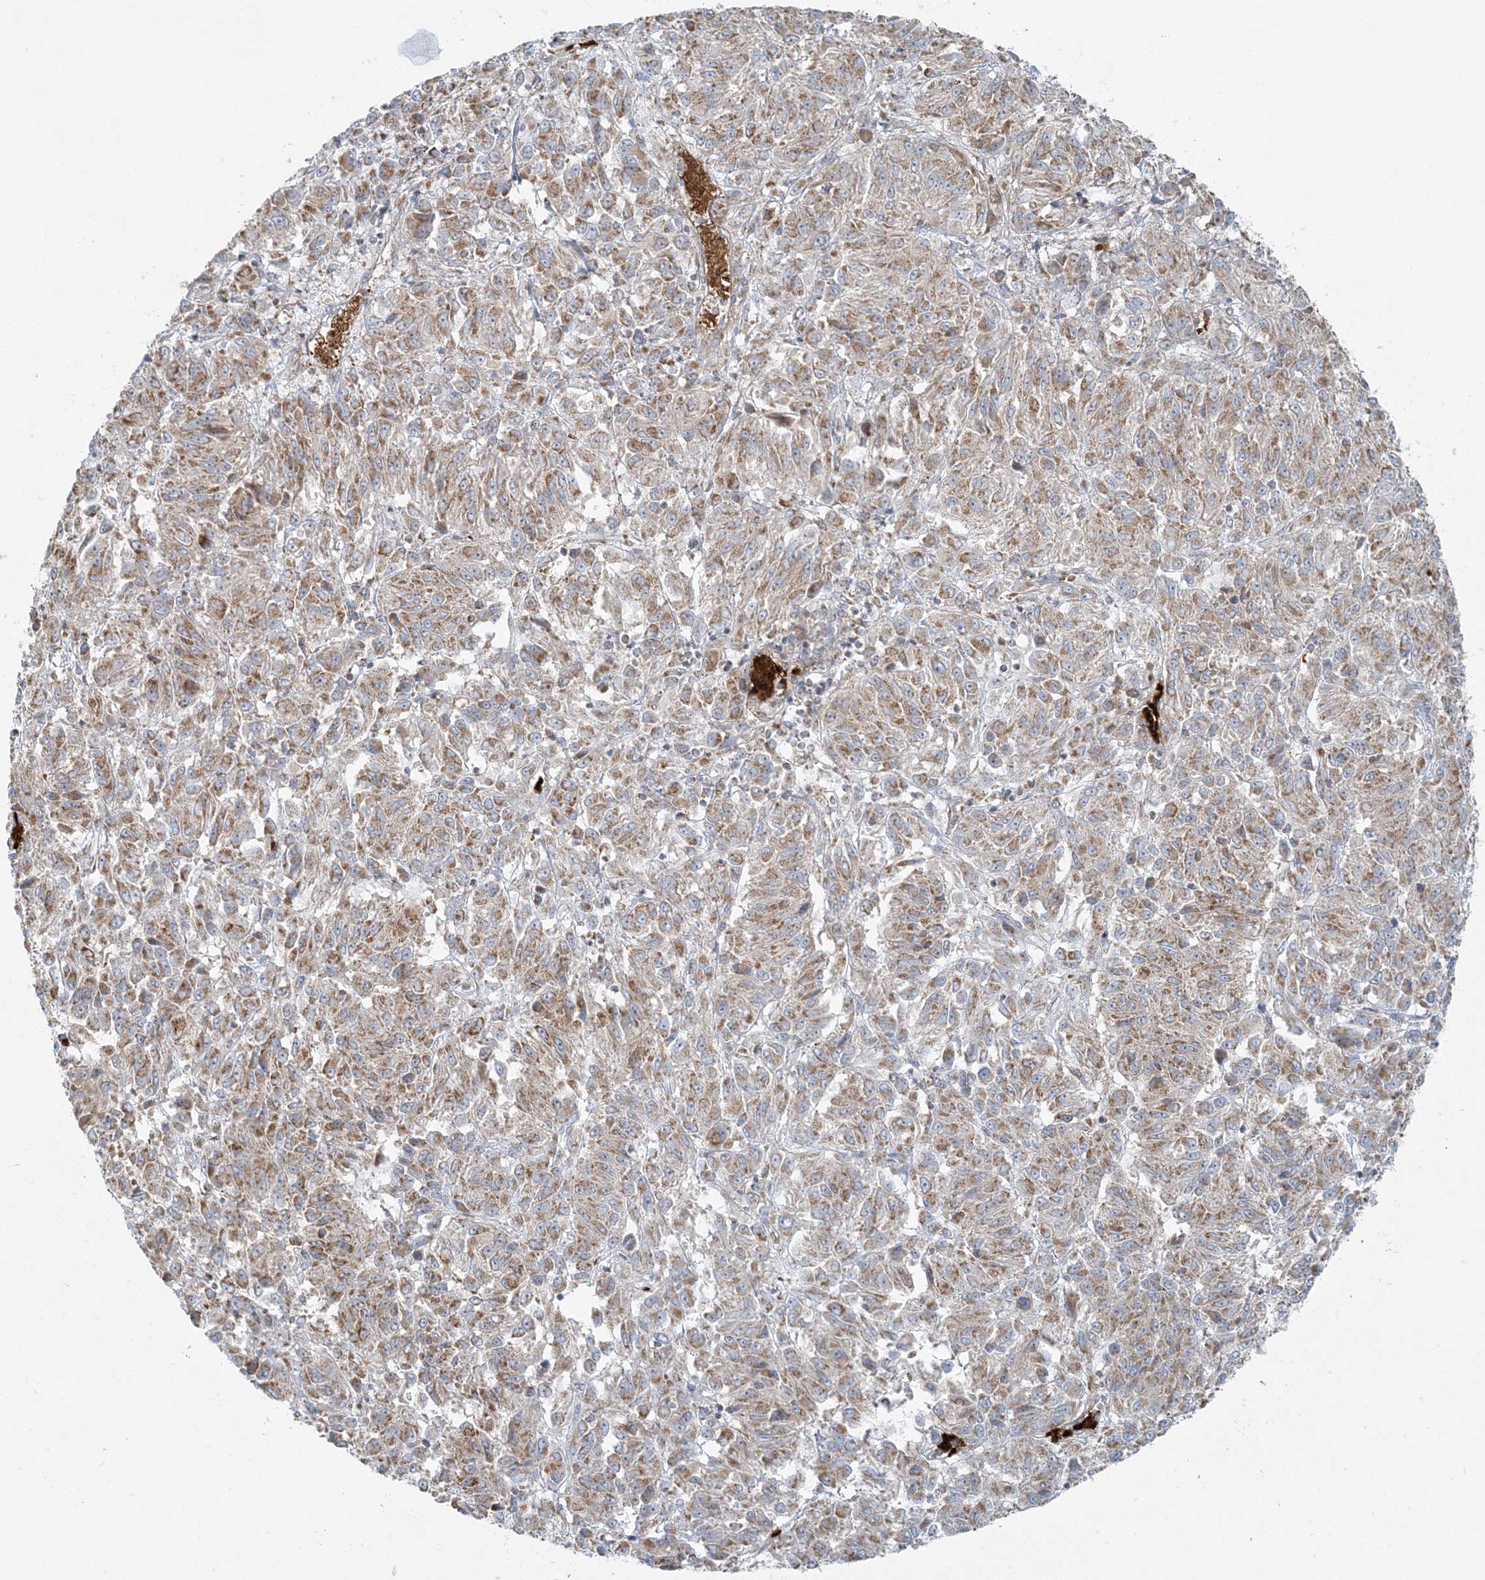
{"staining": {"intensity": "weak", "quantity": ">75%", "location": "cytoplasmic/membranous"}, "tissue": "melanoma", "cell_type": "Tumor cells", "image_type": "cancer", "snomed": [{"axis": "morphology", "description": "Malignant melanoma, Metastatic site"}, {"axis": "topography", "description": "Lung"}], "caption": "The immunohistochemical stain highlights weak cytoplasmic/membranous positivity in tumor cells of melanoma tissue.", "gene": "PIK3R4", "patient": {"sex": "male", "age": 64}}